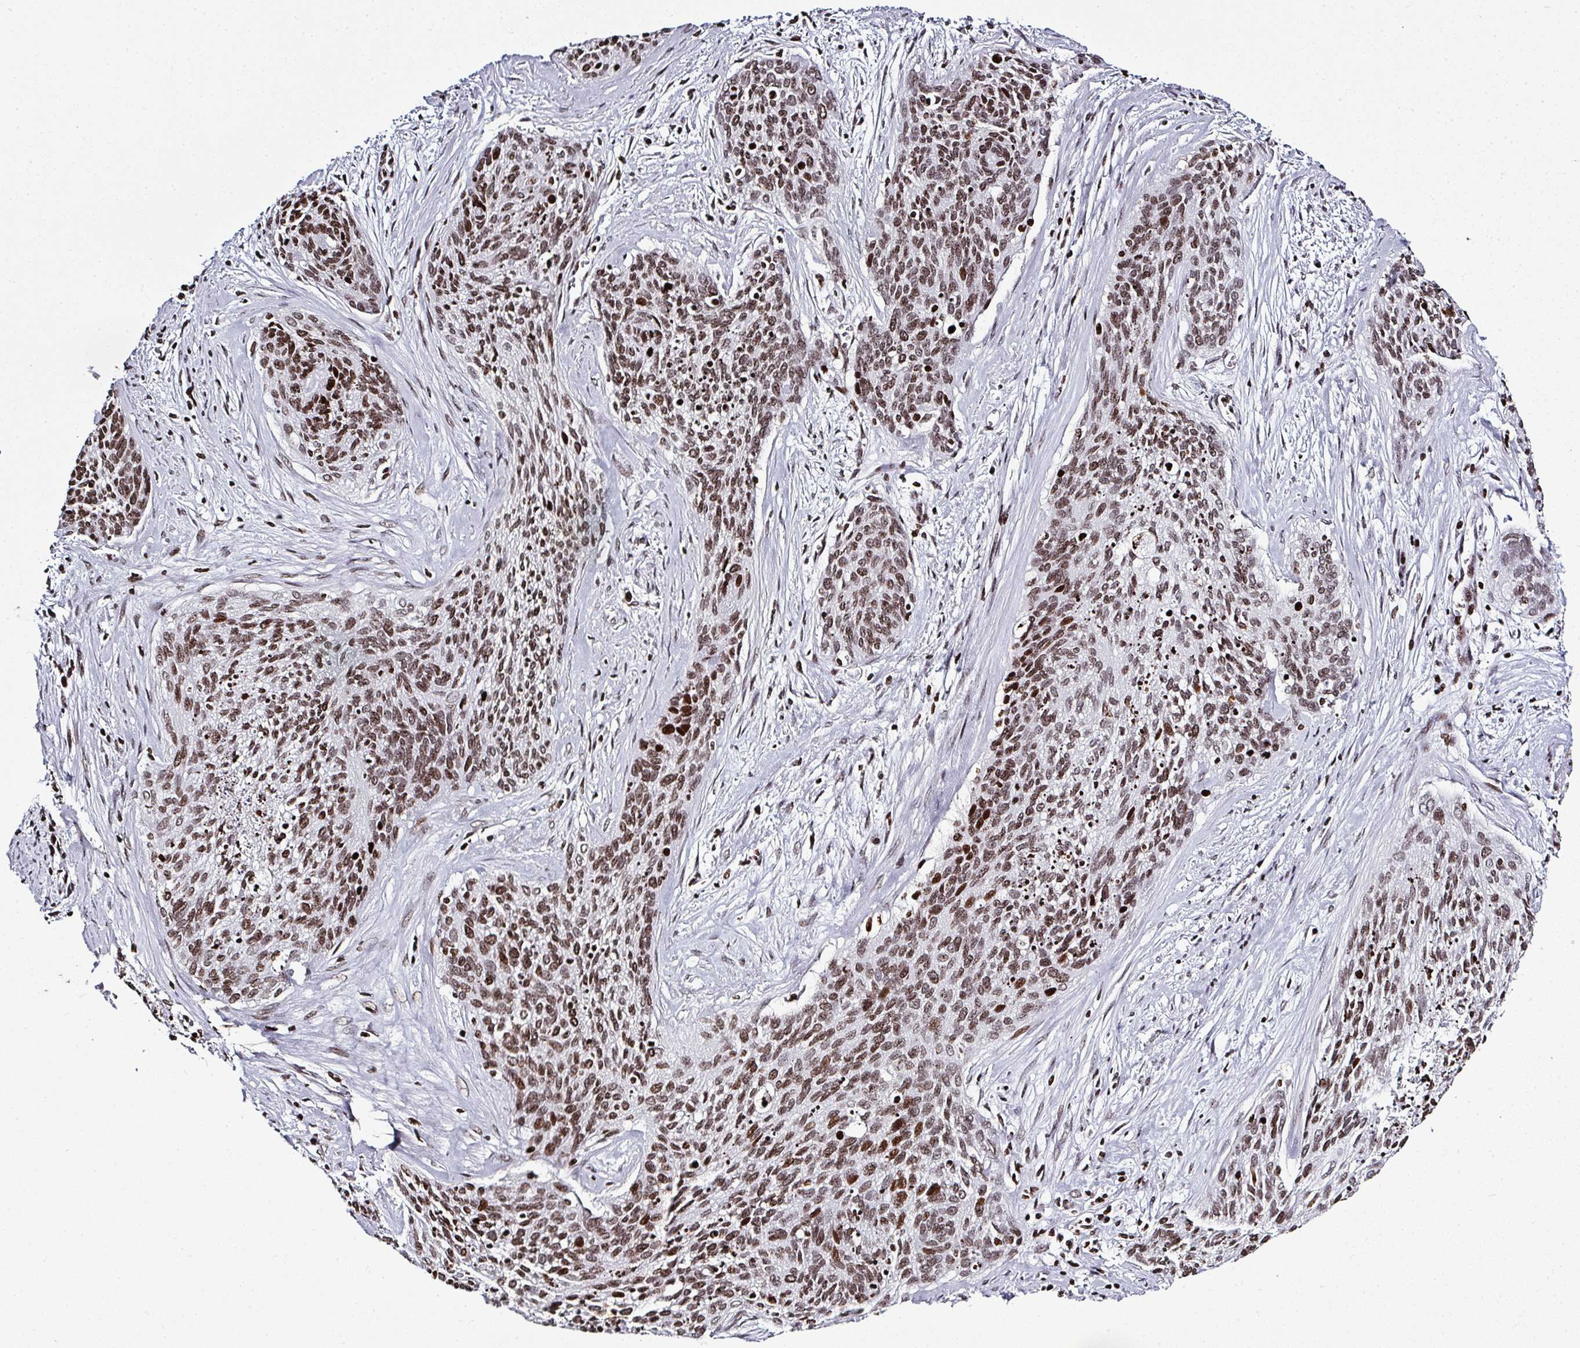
{"staining": {"intensity": "moderate", "quantity": ">75%", "location": "nuclear"}, "tissue": "cervical cancer", "cell_type": "Tumor cells", "image_type": "cancer", "snomed": [{"axis": "morphology", "description": "Squamous cell carcinoma, NOS"}, {"axis": "topography", "description": "Cervix"}], "caption": "DAB immunohistochemical staining of human cervical cancer (squamous cell carcinoma) reveals moderate nuclear protein staining in approximately >75% of tumor cells.", "gene": "RASL11A", "patient": {"sex": "female", "age": 55}}